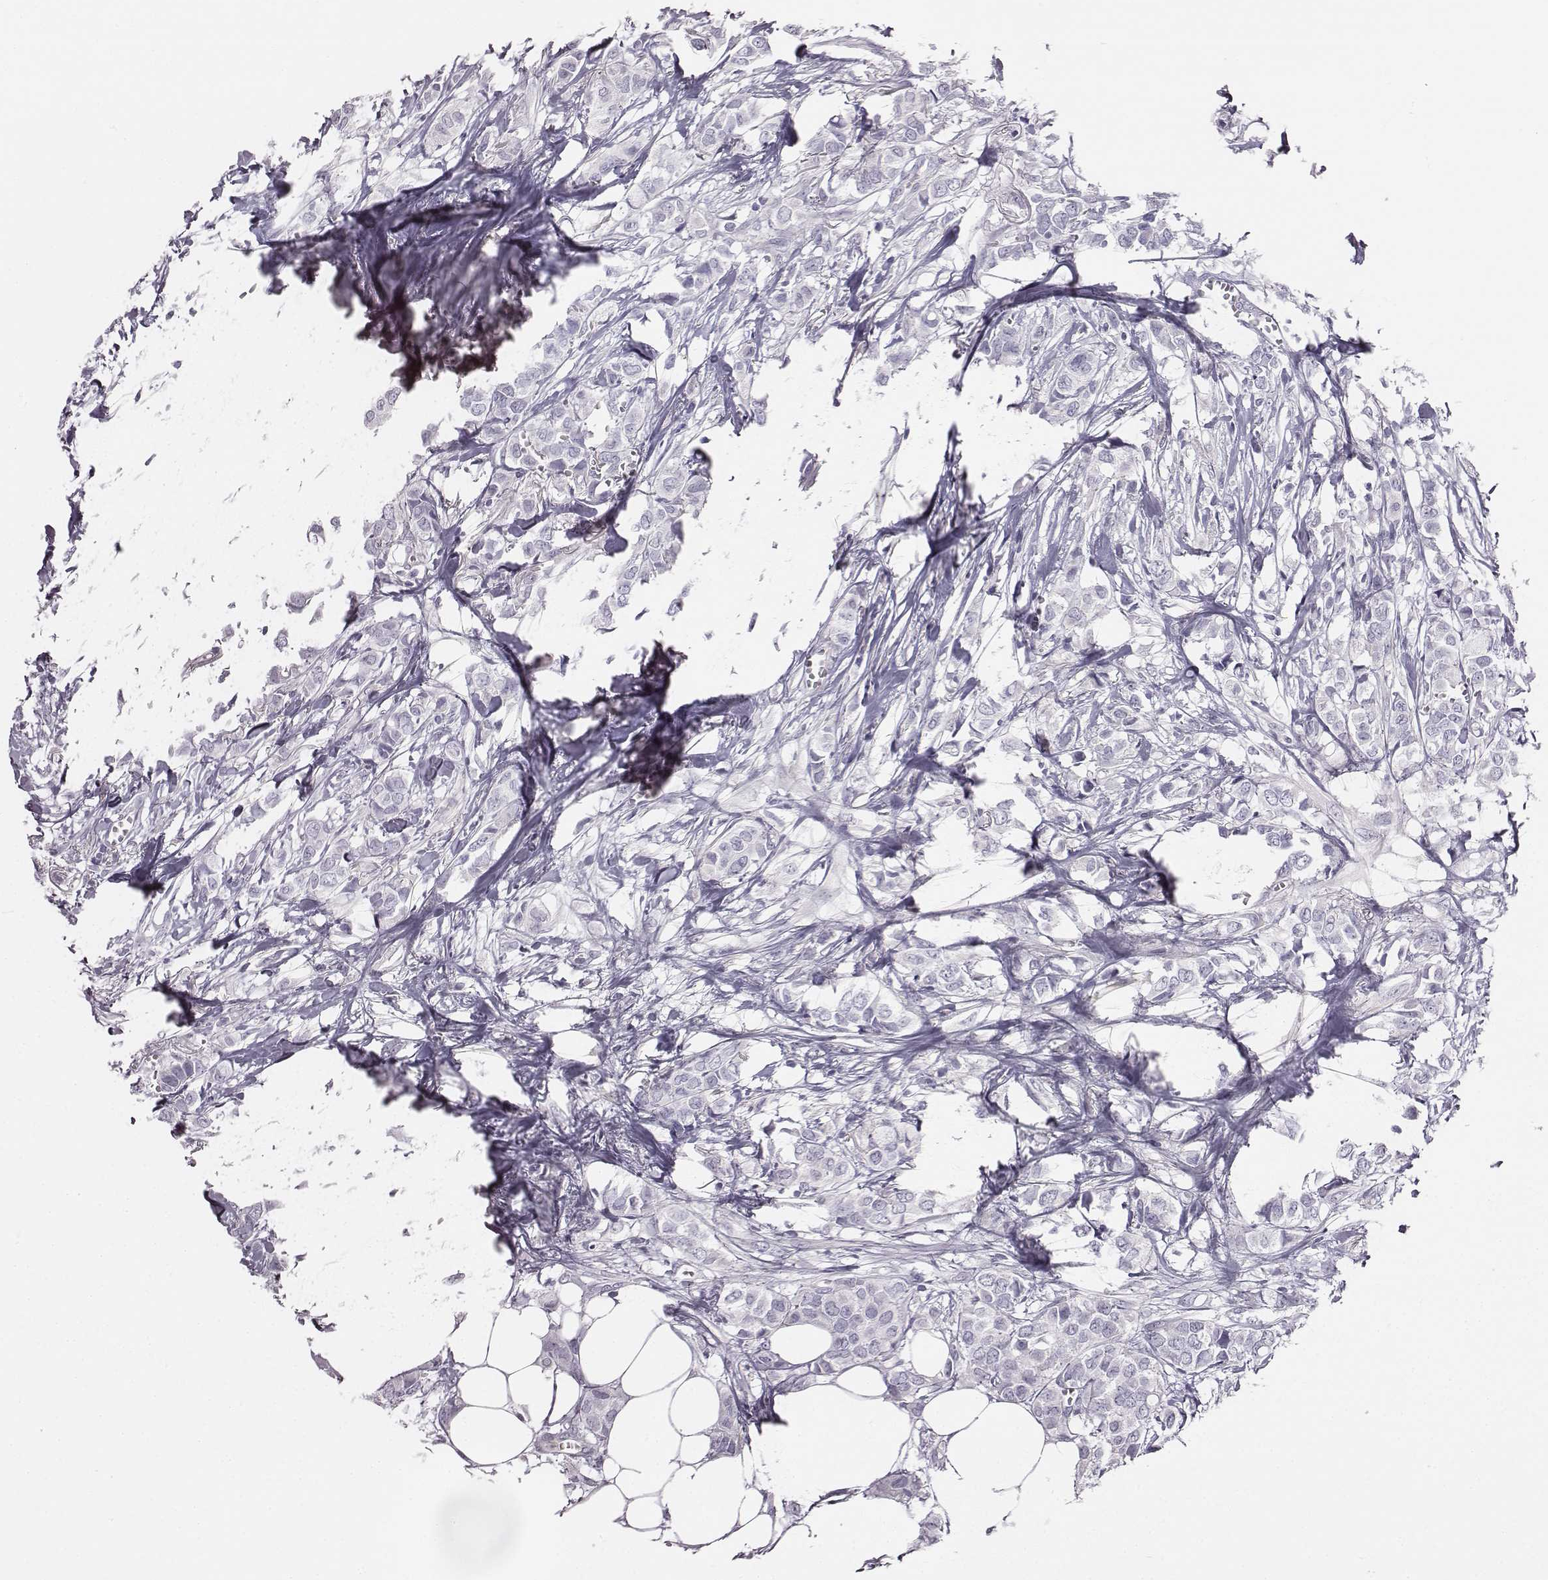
{"staining": {"intensity": "negative", "quantity": "none", "location": "none"}, "tissue": "breast cancer", "cell_type": "Tumor cells", "image_type": "cancer", "snomed": [{"axis": "morphology", "description": "Duct carcinoma"}, {"axis": "topography", "description": "Breast"}], "caption": "A photomicrograph of breast cancer stained for a protein demonstrates no brown staining in tumor cells.", "gene": "ADAM7", "patient": {"sex": "female", "age": 85}}